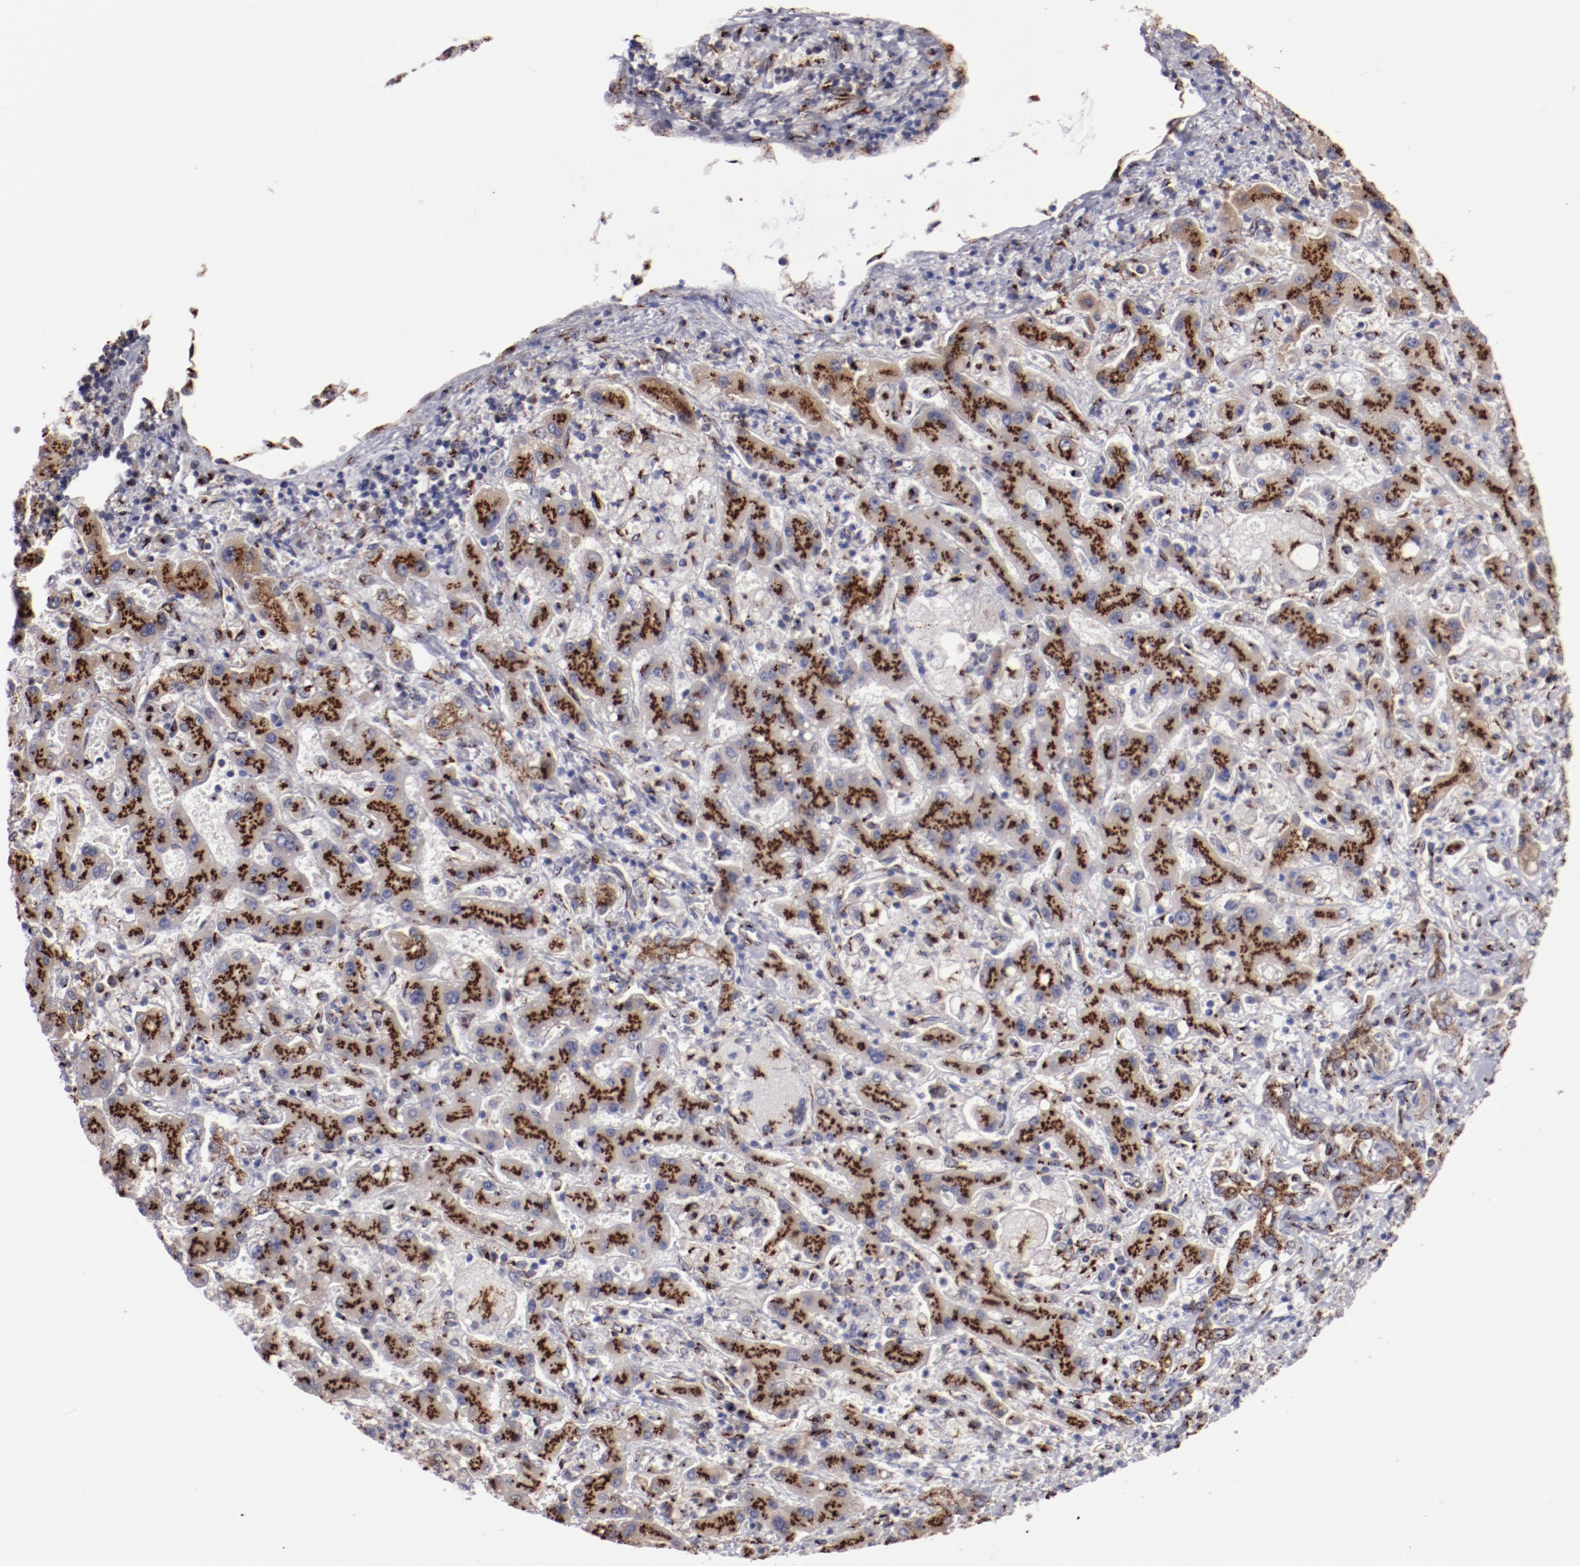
{"staining": {"intensity": "strong", "quantity": ">75%", "location": "cytoplasmic/membranous"}, "tissue": "liver cancer", "cell_type": "Tumor cells", "image_type": "cancer", "snomed": [{"axis": "morphology", "description": "Cholangiocarcinoma"}, {"axis": "topography", "description": "Liver"}], "caption": "DAB immunohistochemical staining of liver cancer exhibits strong cytoplasmic/membranous protein staining in about >75% of tumor cells.", "gene": "GOLIM4", "patient": {"sex": "male", "age": 50}}